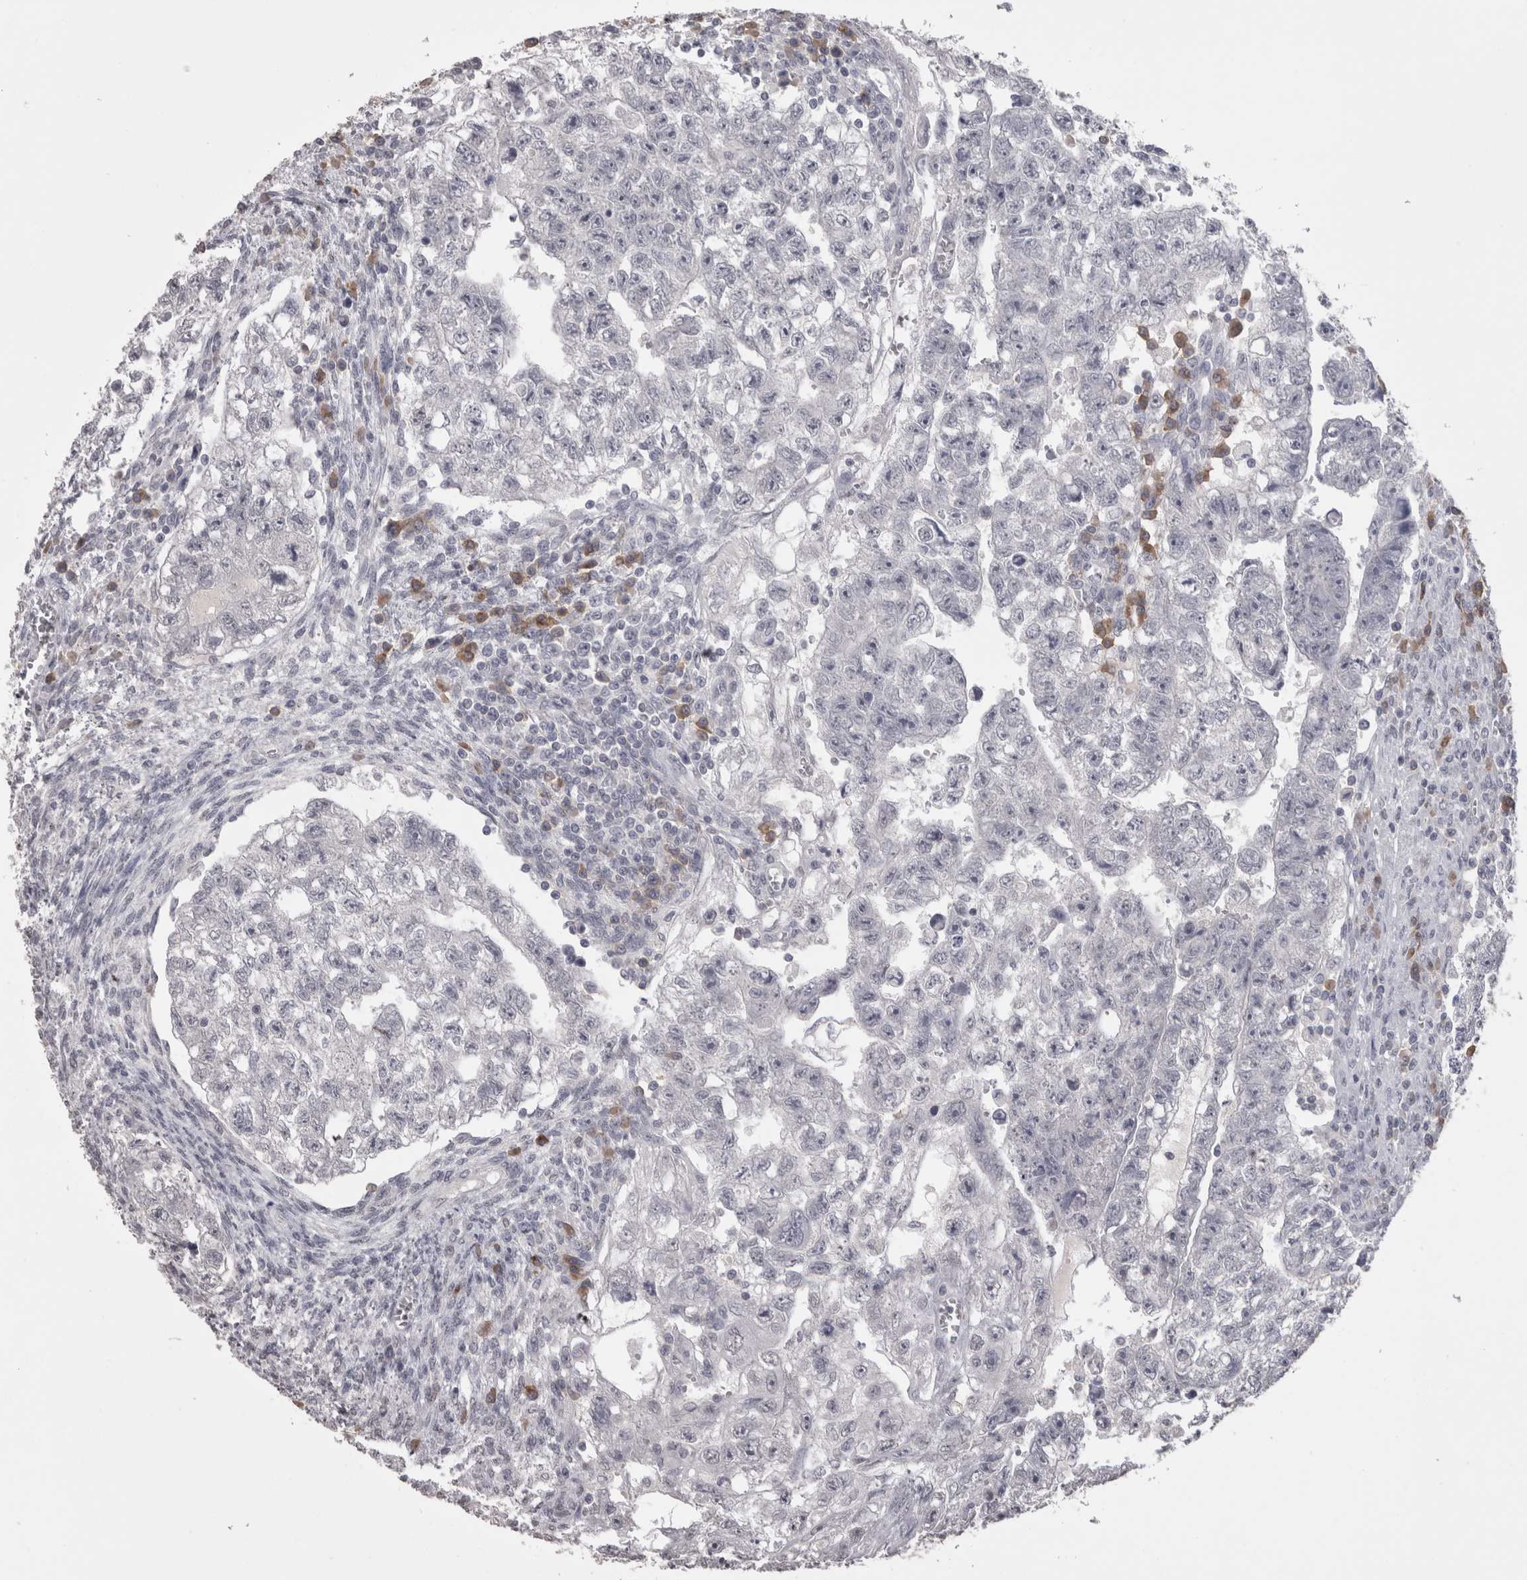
{"staining": {"intensity": "negative", "quantity": "none", "location": "none"}, "tissue": "testis cancer", "cell_type": "Tumor cells", "image_type": "cancer", "snomed": [{"axis": "morphology", "description": "Seminoma, NOS"}, {"axis": "morphology", "description": "Carcinoma, Embryonal, NOS"}, {"axis": "topography", "description": "Testis"}], "caption": "A histopathology image of human testis cancer (embryonal carcinoma) is negative for staining in tumor cells. (IHC, brightfield microscopy, high magnification).", "gene": "LAX1", "patient": {"sex": "male", "age": 38}}